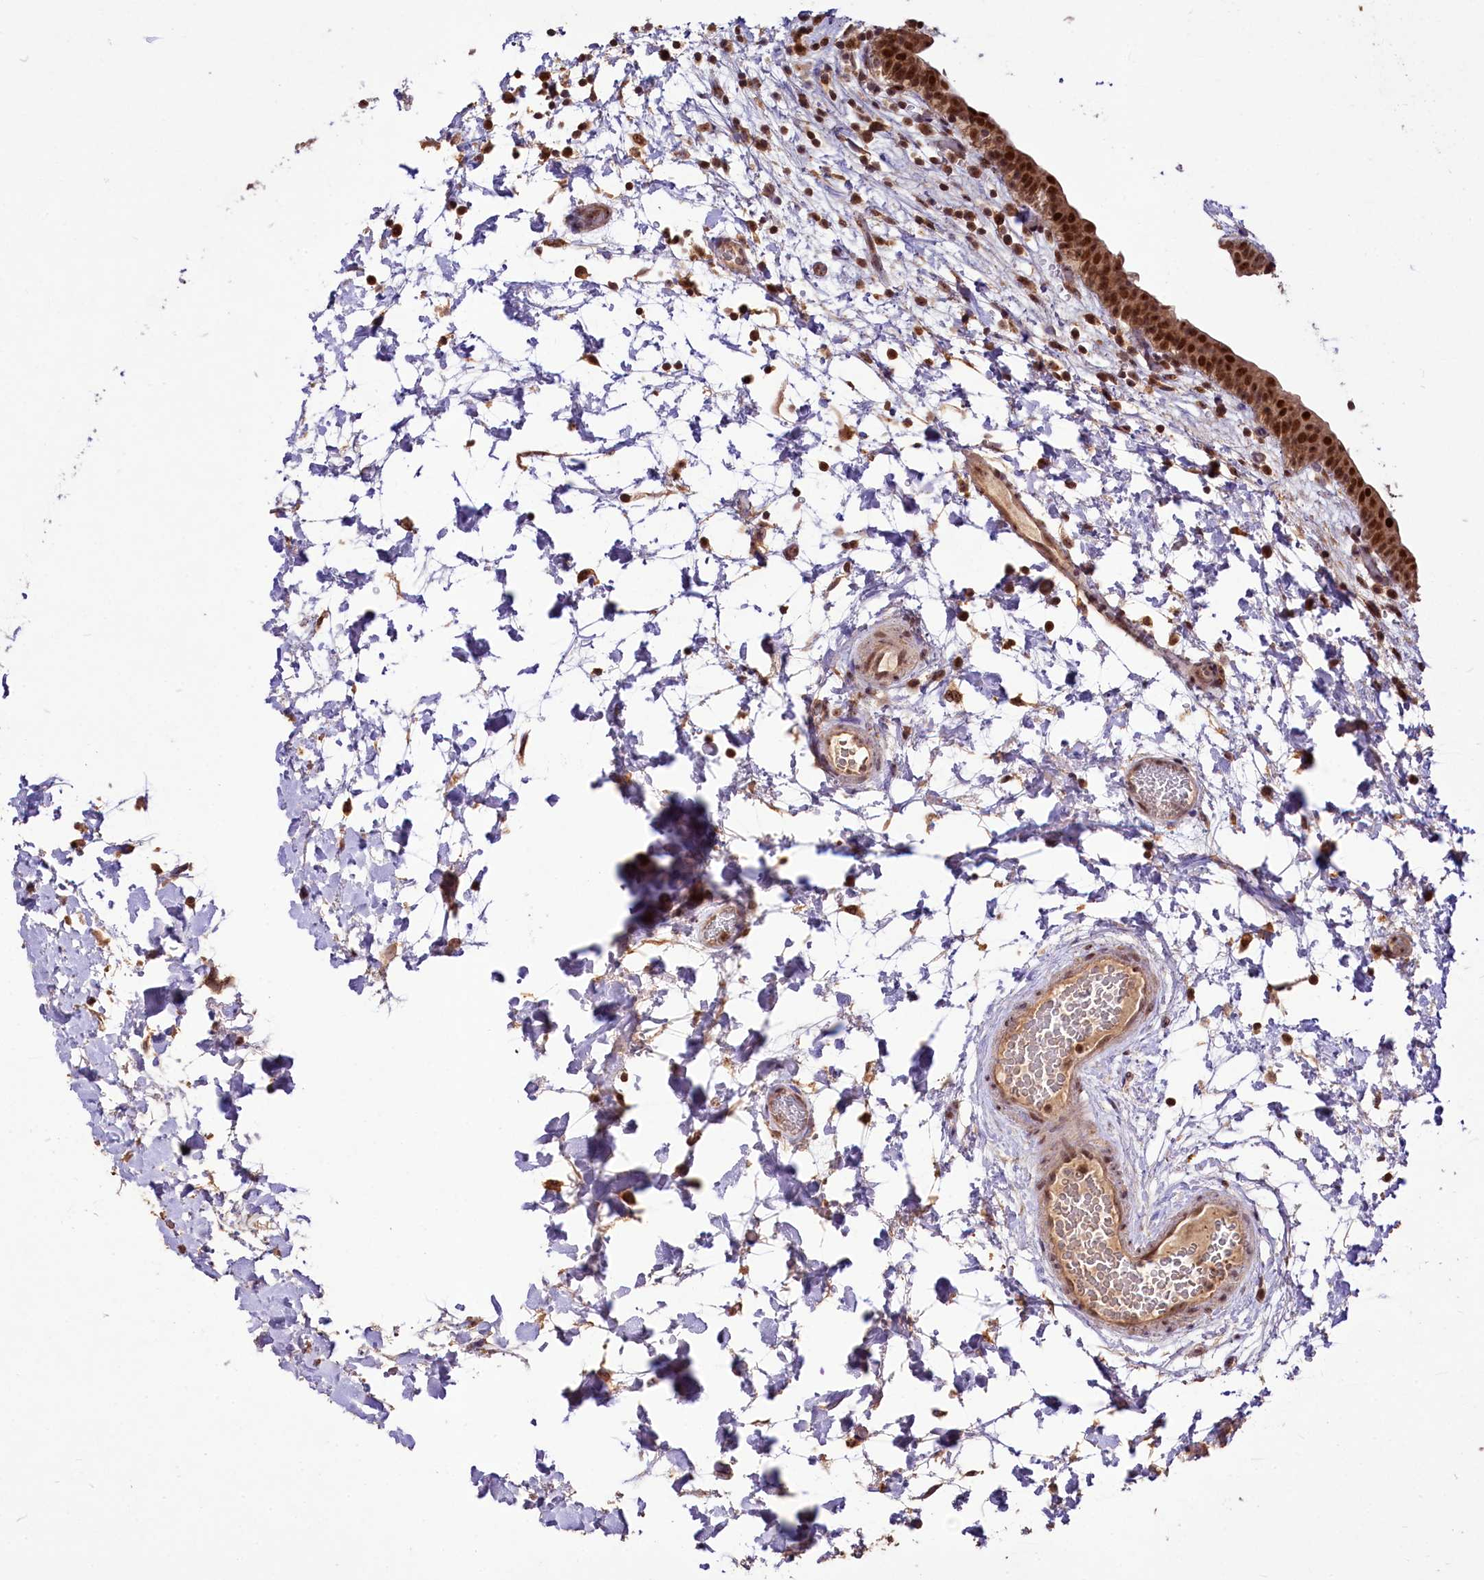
{"staining": {"intensity": "strong", "quantity": ">75%", "location": "nuclear"}, "tissue": "urinary bladder", "cell_type": "Urothelial cells", "image_type": "normal", "snomed": [{"axis": "morphology", "description": "Normal tissue, NOS"}, {"axis": "topography", "description": "Urinary bladder"}], "caption": "The image reveals staining of benign urinary bladder, revealing strong nuclear protein positivity (brown color) within urothelial cells. (DAB IHC, brown staining for protein, blue staining for nuclei).", "gene": "RRP8", "patient": {"sex": "male", "age": 83}}